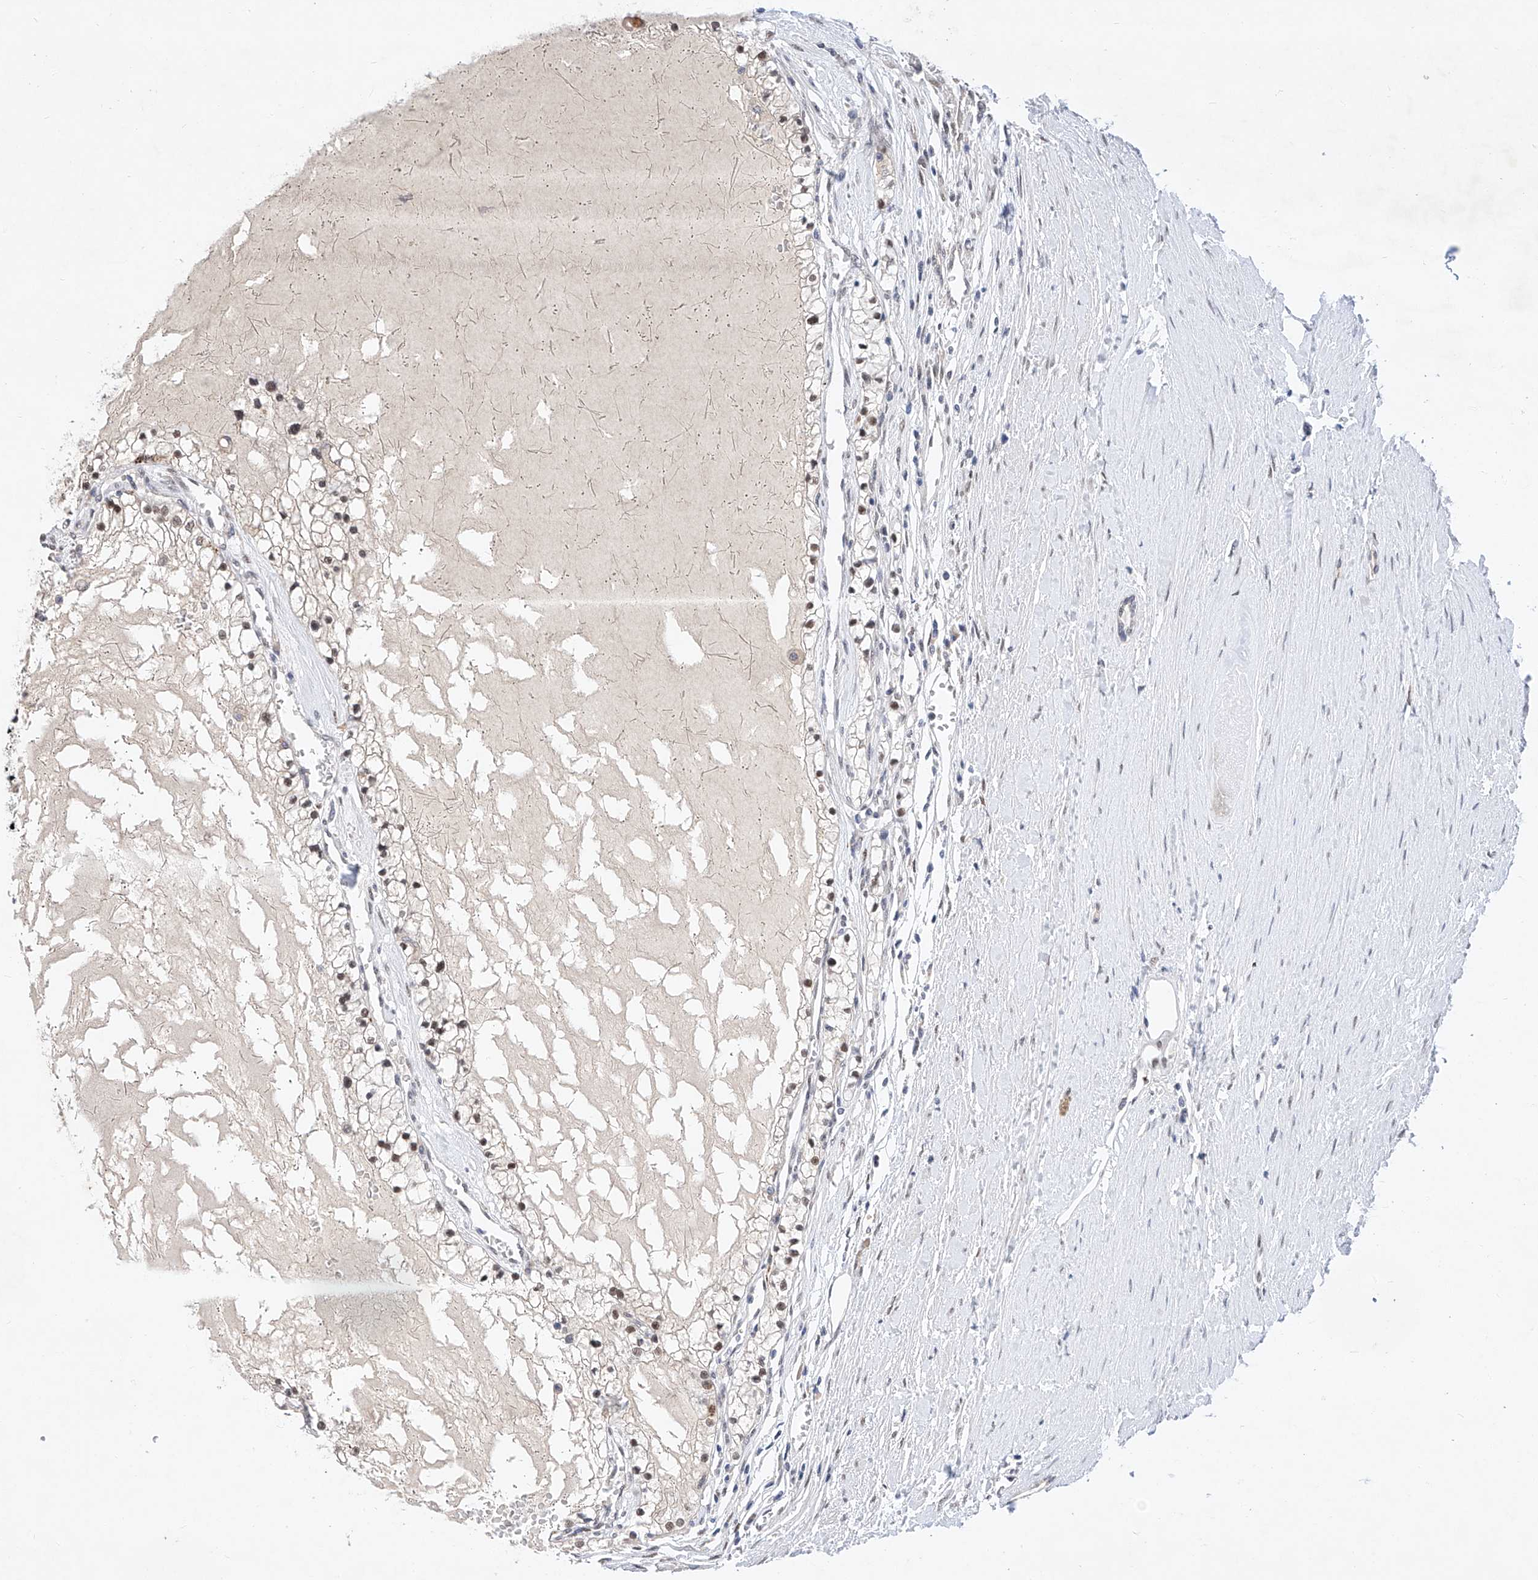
{"staining": {"intensity": "moderate", "quantity": ">75%", "location": "nuclear"}, "tissue": "renal cancer", "cell_type": "Tumor cells", "image_type": "cancer", "snomed": [{"axis": "morphology", "description": "Normal tissue, NOS"}, {"axis": "morphology", "description": "Adenocarcinoma, NOS"}, {"axis": "topography", "description": "Kidney"}], "caption": "There is medium levels of moderate nuclear staining in tumor cells of adenocarcinoma (renal), as demonstrated by immunohistochemical staining (brown color).", "gene": "KCNJ1", "patient": {"sex": "male", "age": 68}}